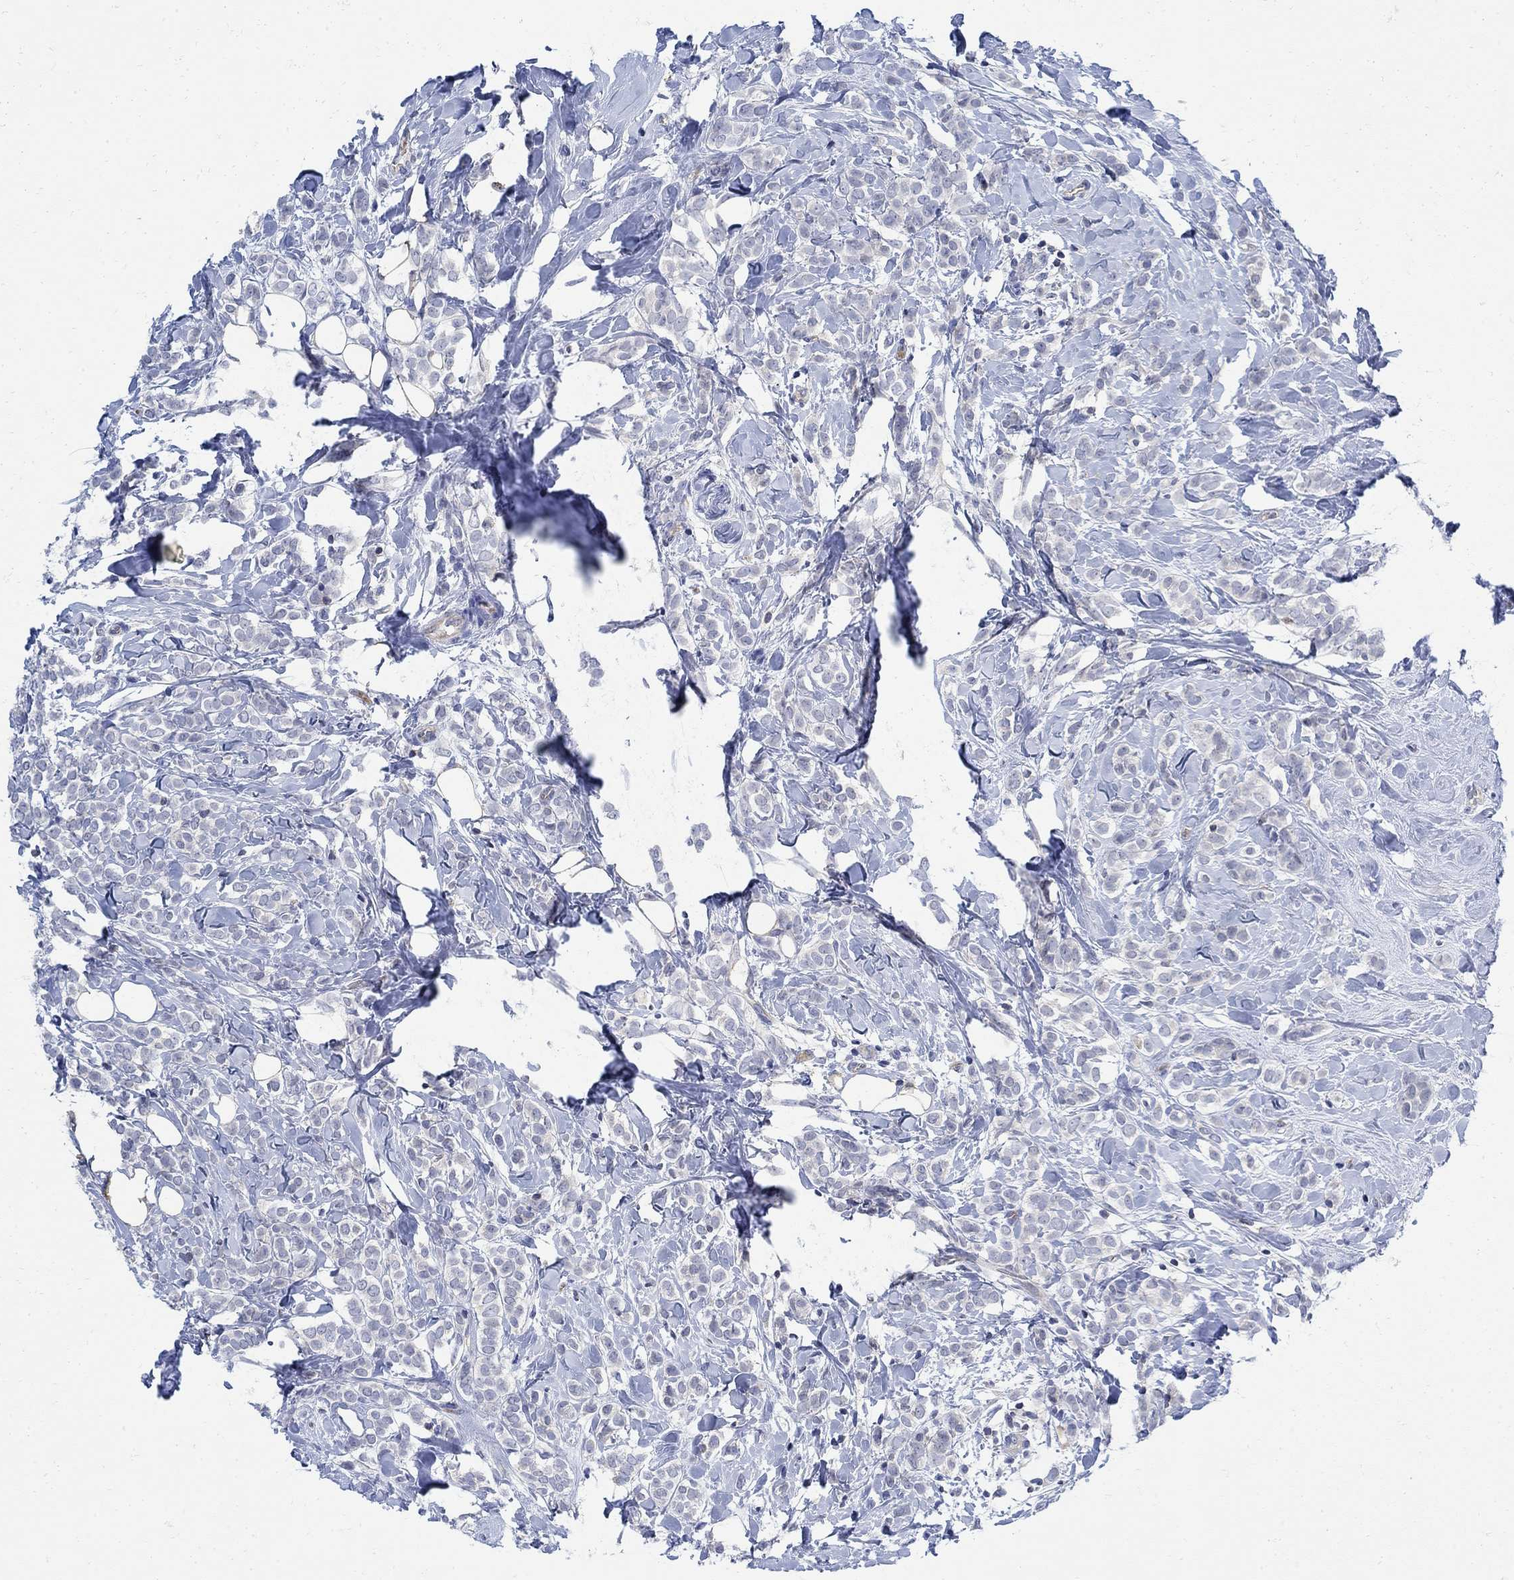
{"staining": {"intensity": "negative", "quantity": "none", "location": "none"}, "tissue": "breast cancer", "cell_type": "Tumor cells", "image_type": "cancer", "snomed": [{"axis": "morphology", "description": "Lobular carcinoma"}, {"axis": "topography", "description": "Breast"}], "caption": "A high-resolution micrograph shows immunohistochemistry staining of lobular carcinoma (breast), which demonstrates no significant positivity in tumor cells.", "gene": "PHF21B", "patient": {"sex": "female", "age": 49}}